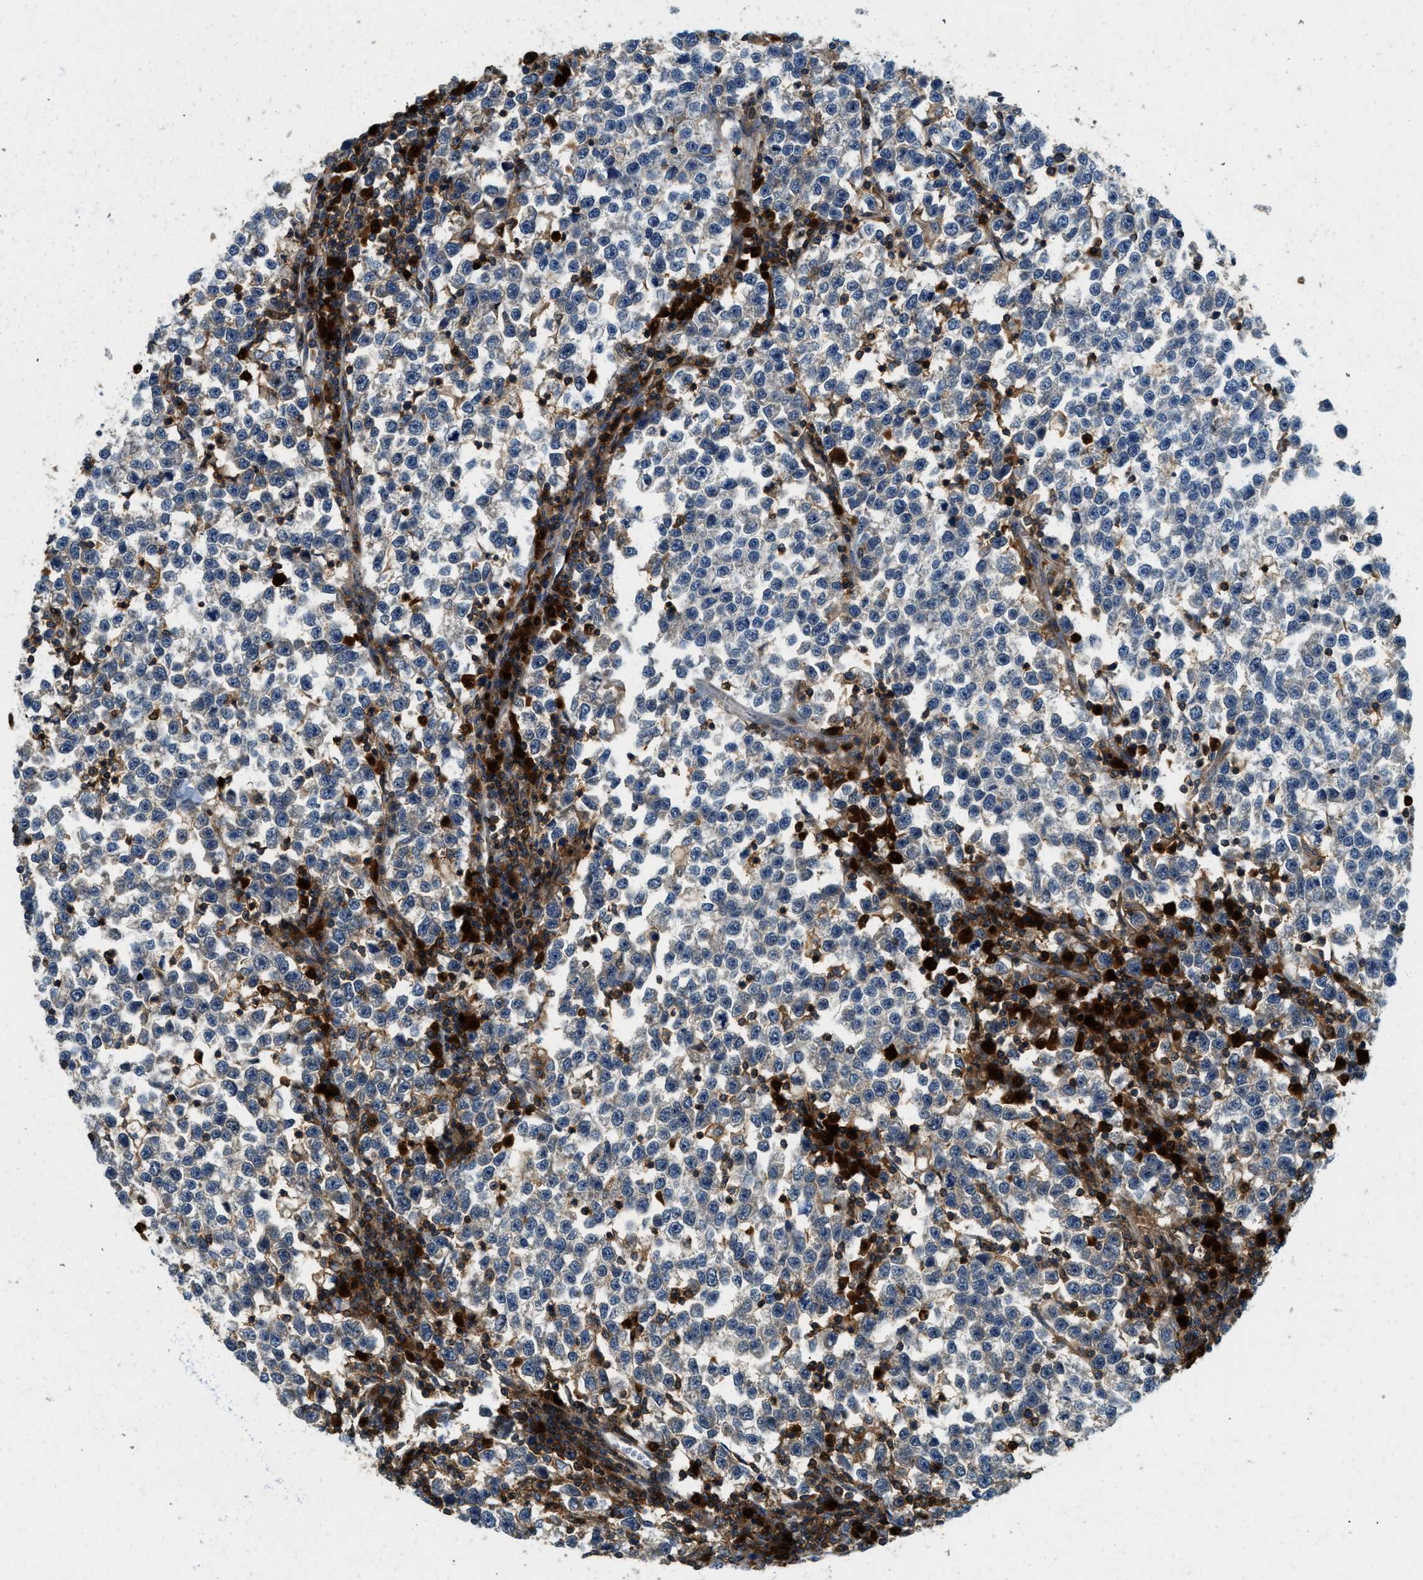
{"staining": {"intensity": "negative", "quantity": "none", "location": "none"}, "tissue": "testis cancer", "cell_type": "Tumor cells", "image_type": "cancer", "snomed": [{"axis": "morphology", "description": "Normal tissue, NOS"}, {"axis": "morphology", "description": "Seminoma, NOS"}, {"axis": "topography", "description": "Testis"}], "caption": "Tumor cells are negative for brown protein staining in testis cancer (seminoma).", "gene": "GMPPB", "patient": {"sex": "male", "age": 43}}